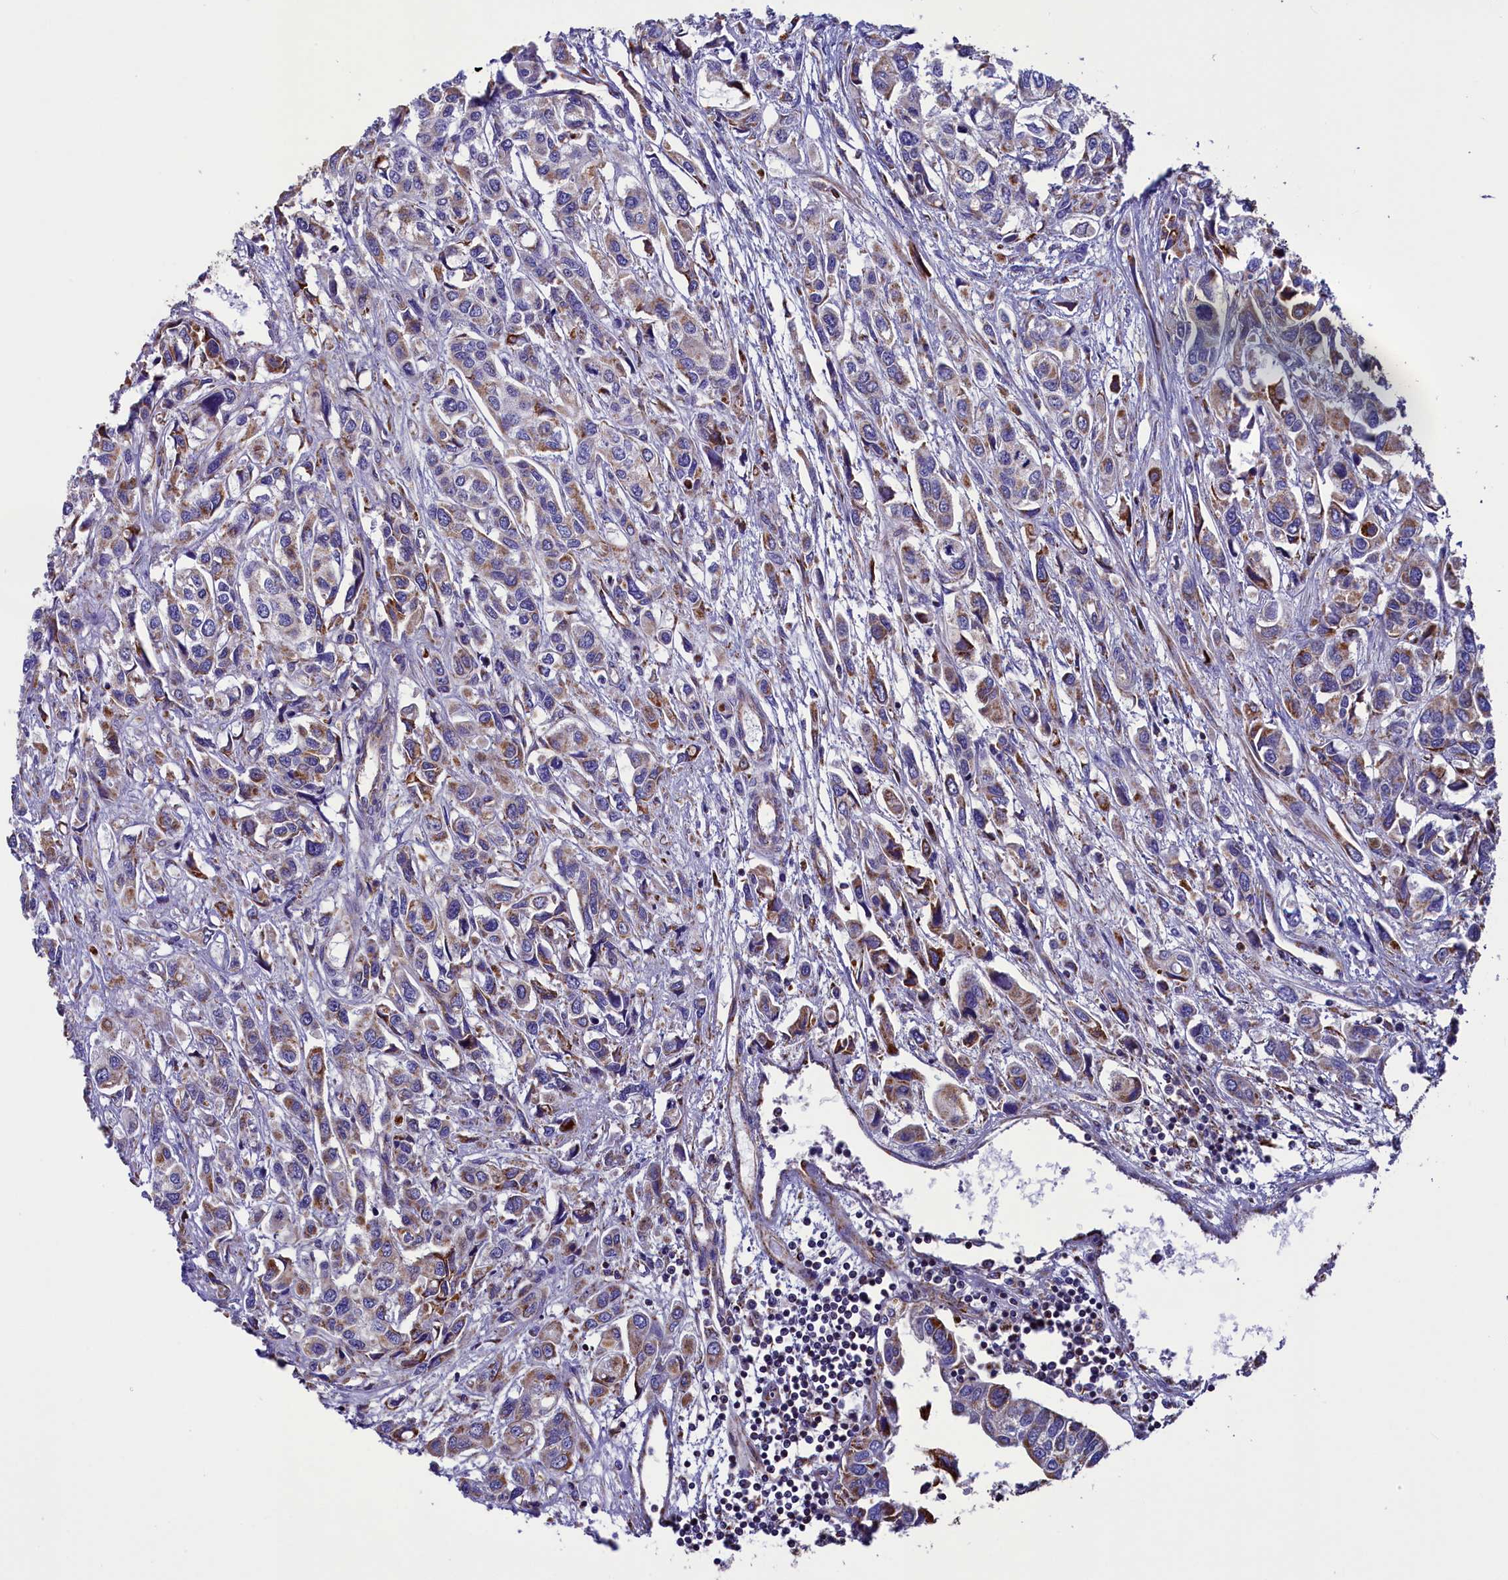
{"staining": {"intensity": "moderate", "quantity": ">75%", "location": "cytoplasmic/membranous"}, "tissue": "urothelial cancer", "cell_type": "Tumor cells", "image_type": "cancer", "snomed": [{"axis": "morphology", "description": "Urothelial carcinoma, High grade"}, {"axis": "topography", "description": "Urinary bladder"}], "caption": "Human urothelial cancer stained with a brown dye shows moderate cytoplasmic/membranous positive positivity in about >75% of tumor cells.", "gene": "SLC39A3", "patient": {"sex": "male", "age": 67}}